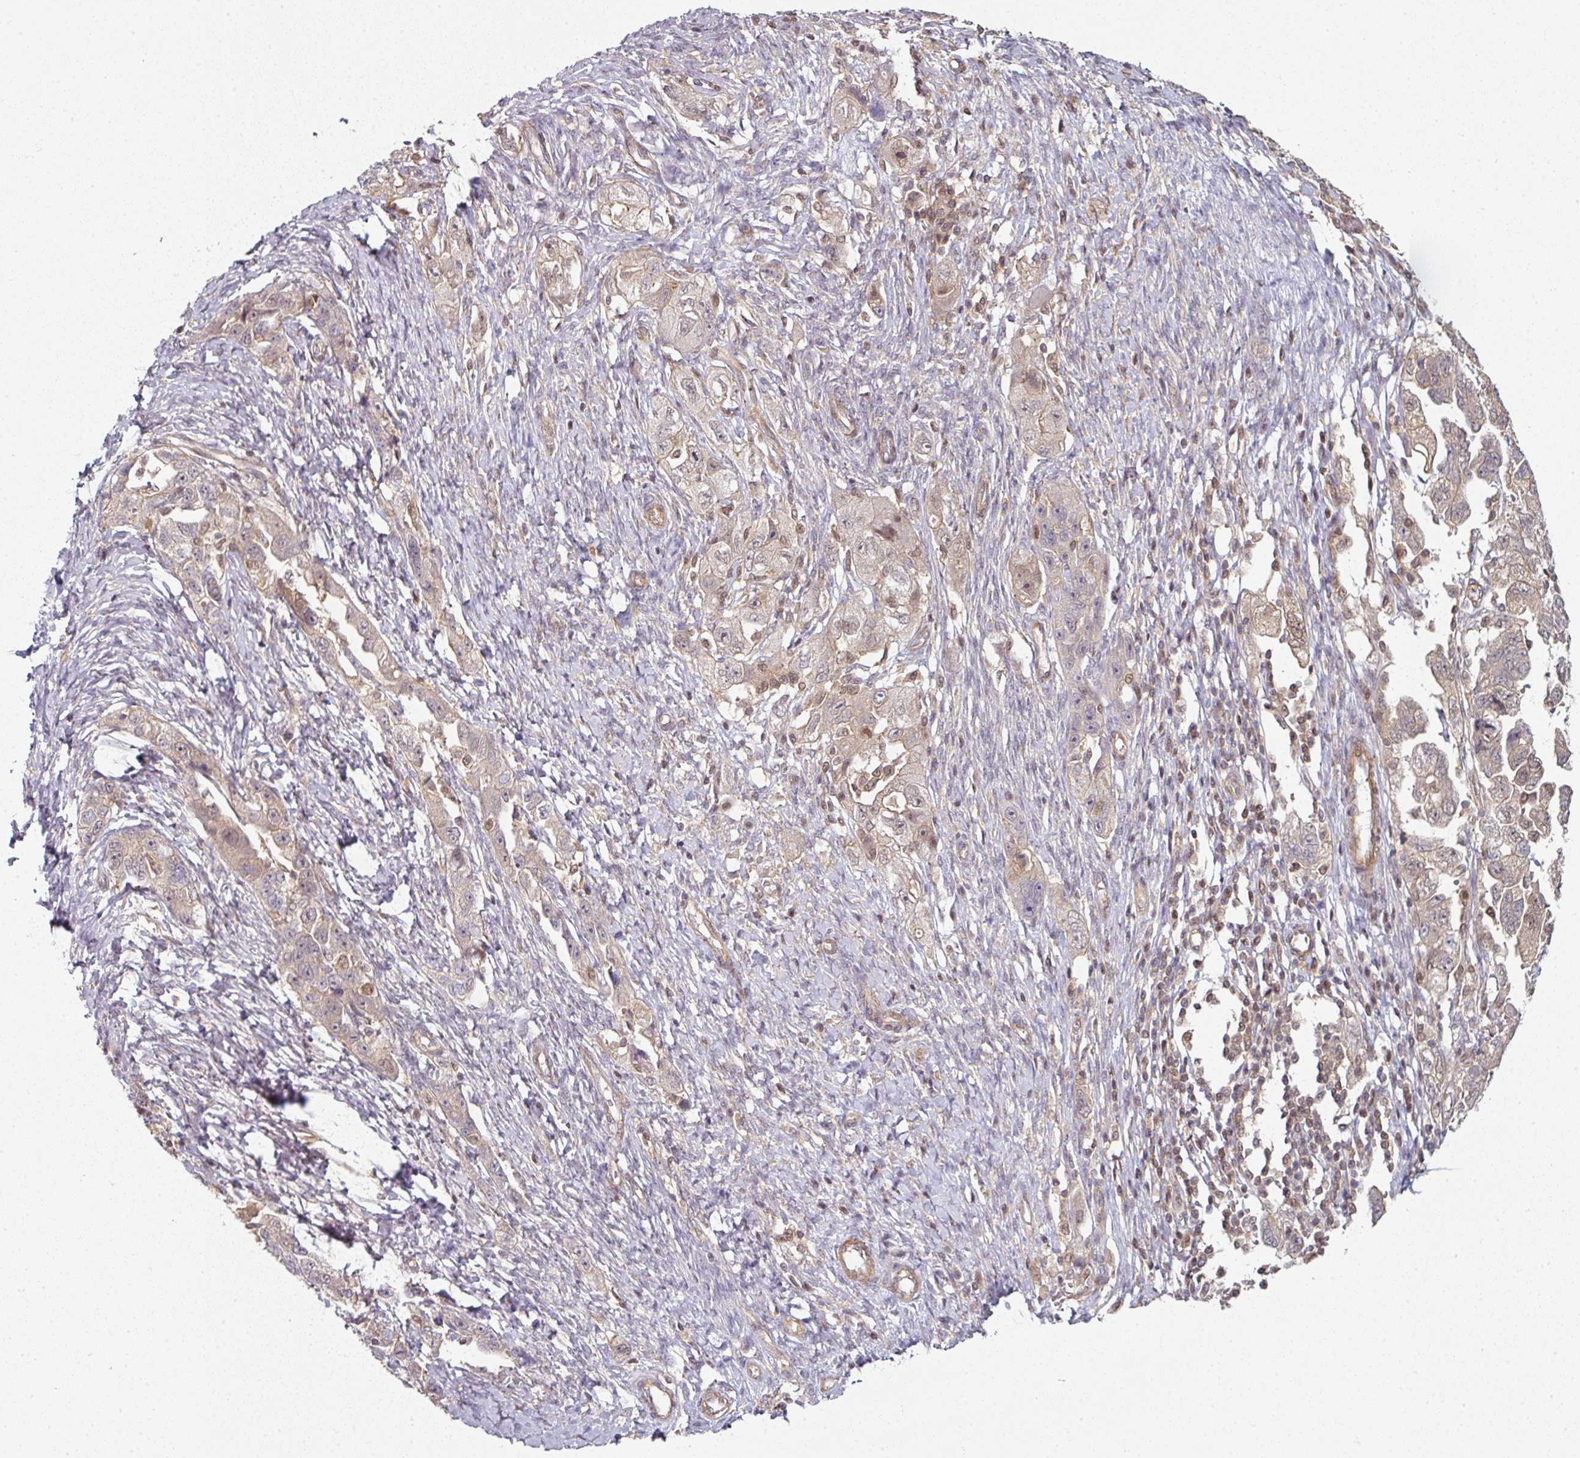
{"staining": {"intensity": "weak", "quantity": "<25%", "location": "nuclear"}, "tissue": "ovarian cancer", "cell_type": "Tumor cells", "image_type": "cancer", "snomed": [{"axis": "morphology", "description": "Carcinoma, NOS"}, {"axis": "morphology", "description": "Cystadenocarcinoma, serous, NOS"}, {"axis": "topography", "description": "Ovary"}], "caption": "This is an immunohistochemistry (IHC) micrograph of carcinoma (ovarian). There is no positivity in tumor cells.", "gene": "PSME3IP1", "patient": {"sex": "female", "age": 69}}